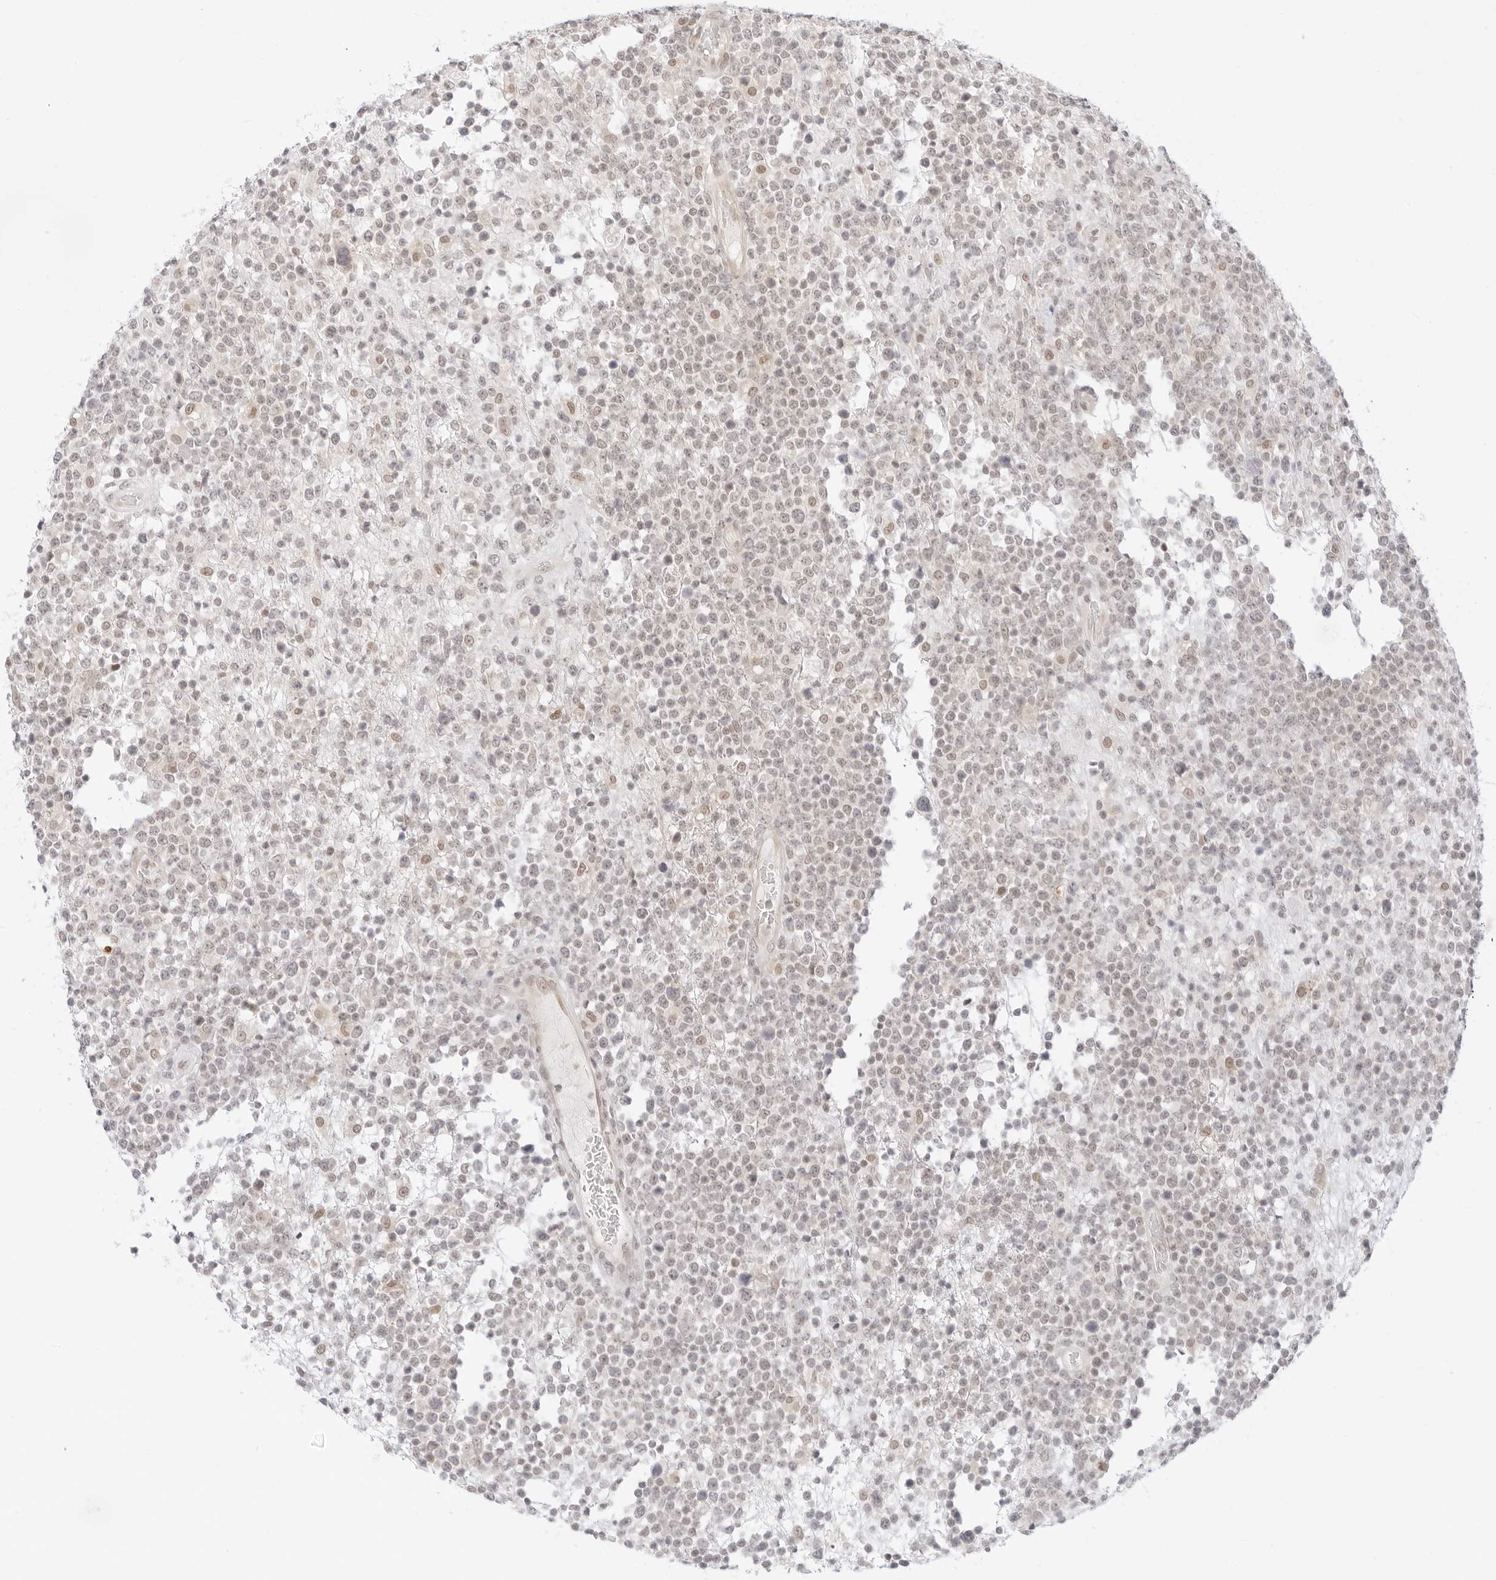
{"staining": {"intensity": "negative", "quantity": "none", "location": "none"}, "tissue": "lymphoma", "cell_type": "Tumor cells", "image_type": "cancer", "snomed": [{"axis": "morphology", "description": "Malignant lymphoma, non-Hodgkin's type, High grade"}, {"axis": "topography", "description": "Colon"}], "caption": "Immunohistochemistry photomicrograph of human high-grade malignant lymphoma, non-Hodgkin's type stained for a protein (brown), which reveals no staining in tumor cells.", "gene": "POLR3C", "patient": {"sex": "female", "age": 53}}